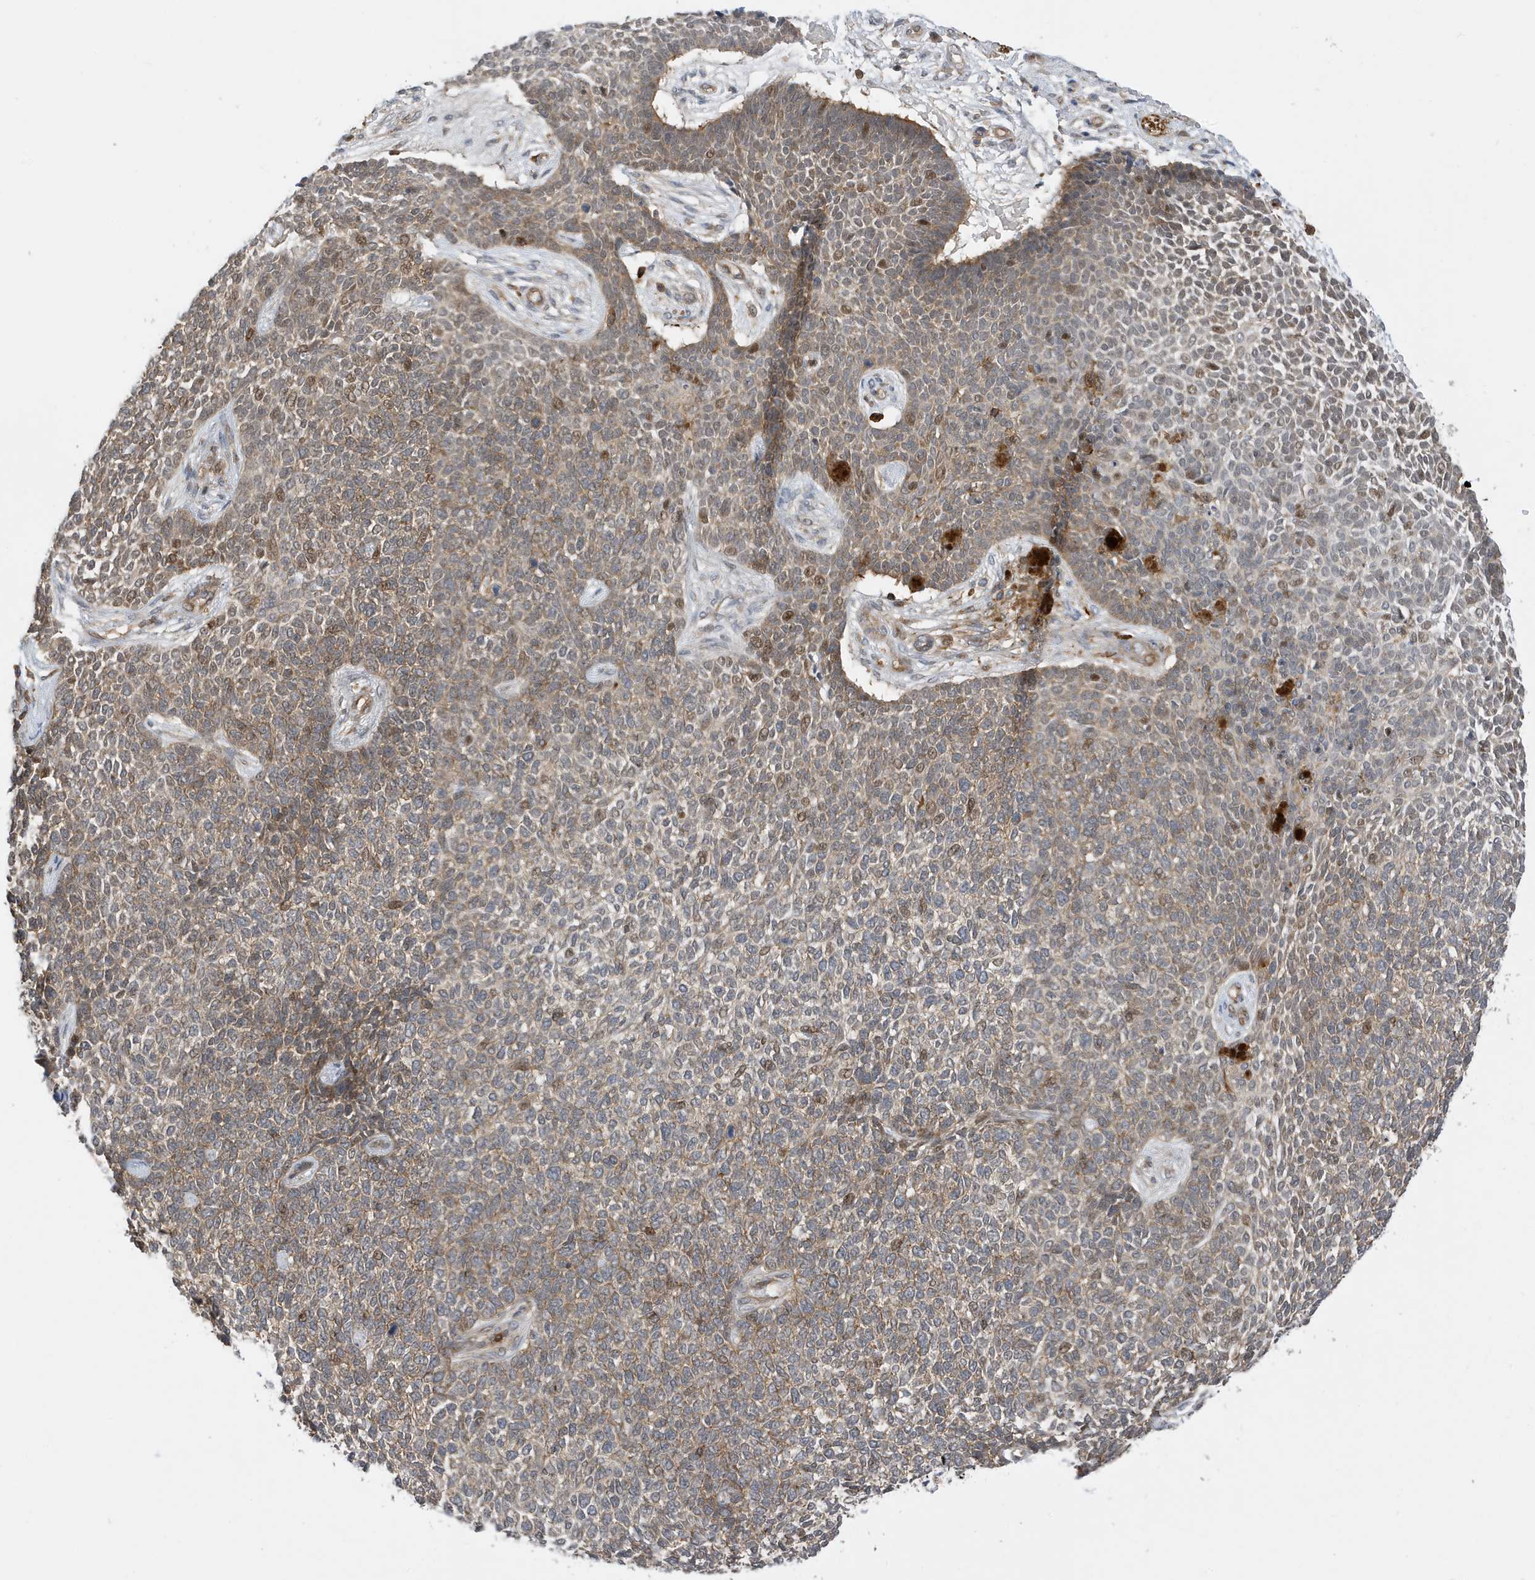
{"staining": {"intensity": "moderate", "quantity": "25%-75%", "location": "cytoplasmic/membranous,nuclear"}, "tissue": "skin cancer", "cell_type": "Tumor cells", "image_type": "cancer", "snomed": [{"axis": "morphology", "description": "Basal cell carcinoma"}, {"axis": "topography", "description": "Skin"}], "caption": "Immunohistochemical staining of skin cancer exhibits medium levels of moderate cytoplasmic/membranous and nuclear protein staining in approximately 25%-75% of tumor cells.", "gene": "TATDN3", "patient": {"sex": "female", "age": 84}}